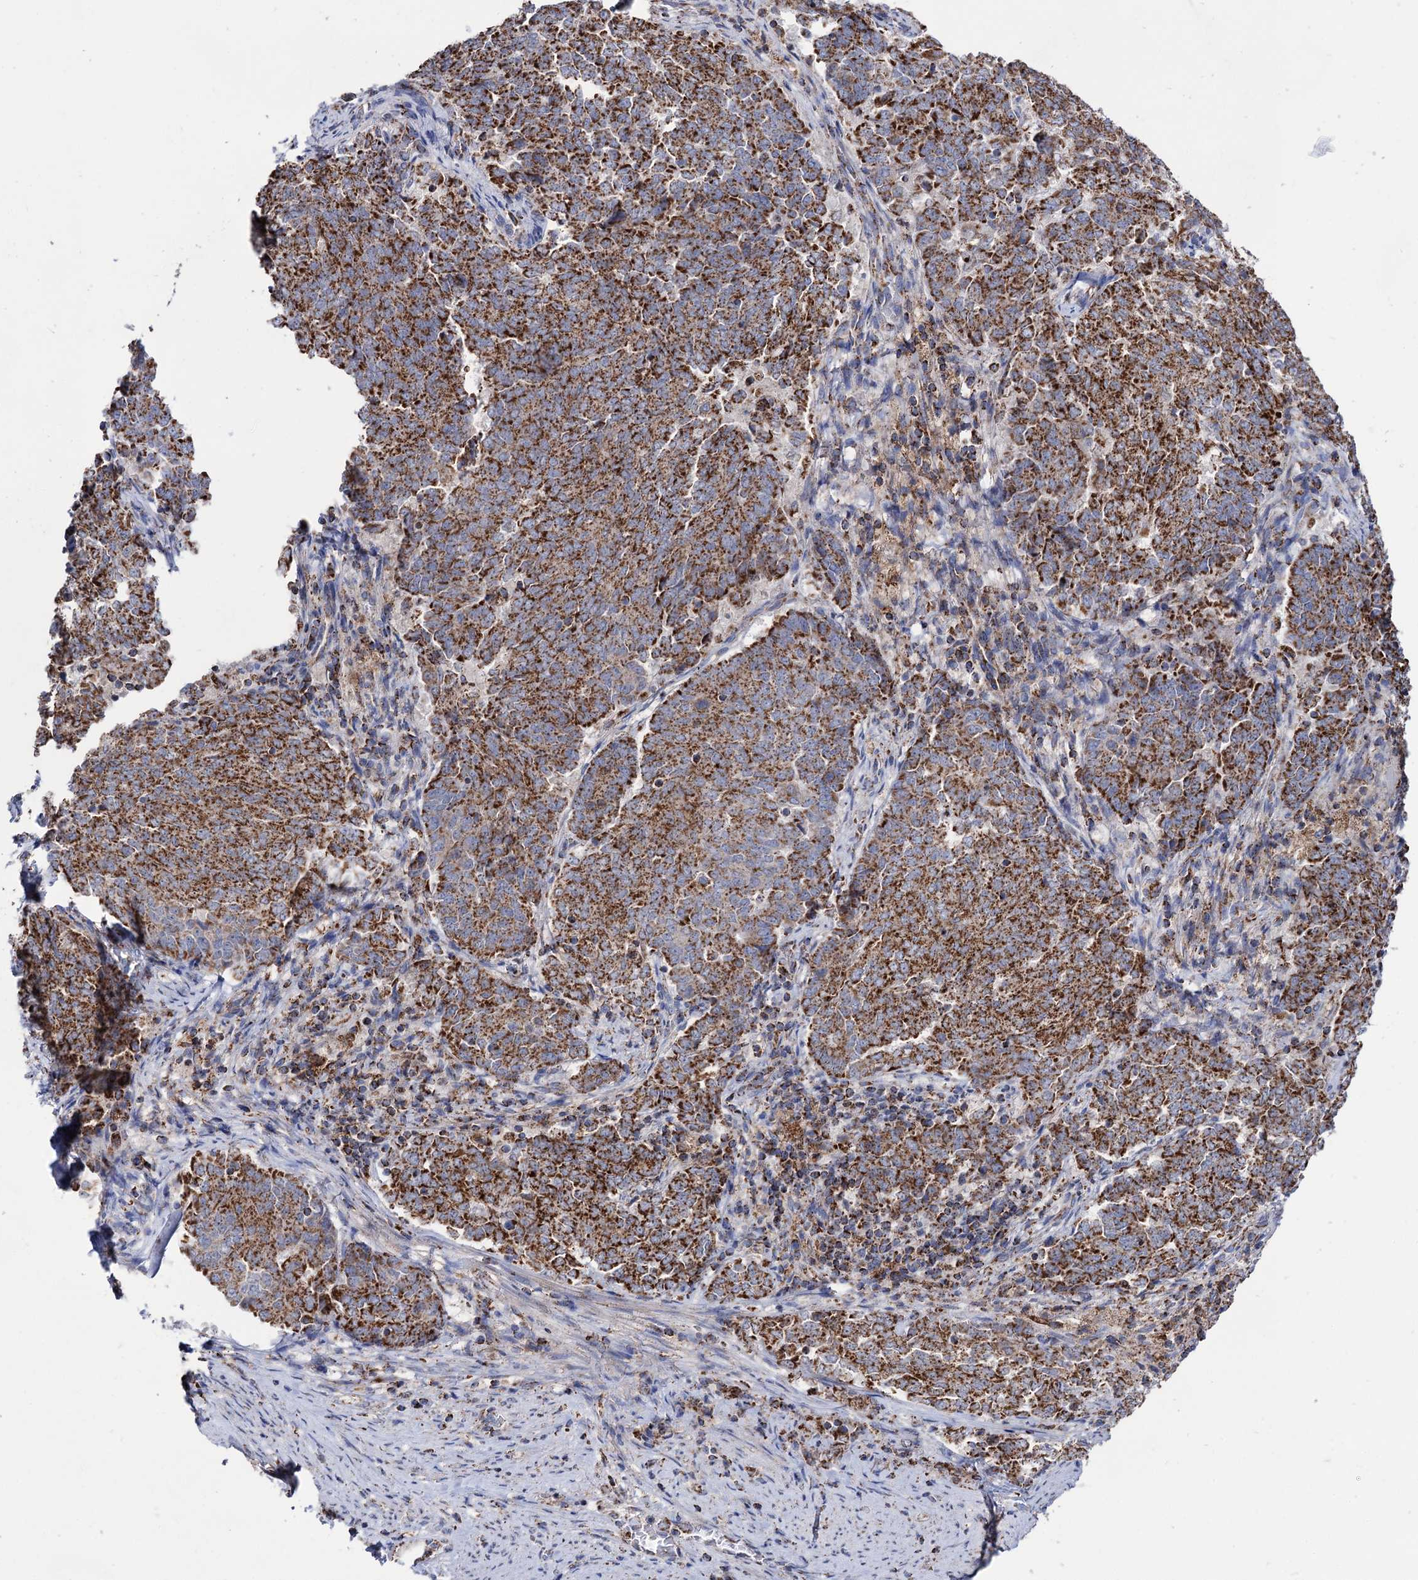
{"staining": {"intensity": "strong", "quantity": ">75%", "location": "cytoplasmic/membranous"}, "tissue": "endometrial cancer", "cell_type": "Tumor cells", "image_type": "cancer", "snomed": [{"axis": "morphology", "description": "Adenocarcinoma, NOS"}, {"axis": "topography", "description": "Endometrium"}], "caption": "This is a histology image of immunohistochemistry staining of endometrial adenocarcinoma, which shows strong positivity in the cytoplasmic/membranous of tumor cells.", "gene": "ABHD10", "patient": {"sex": "female", "age": 80}}